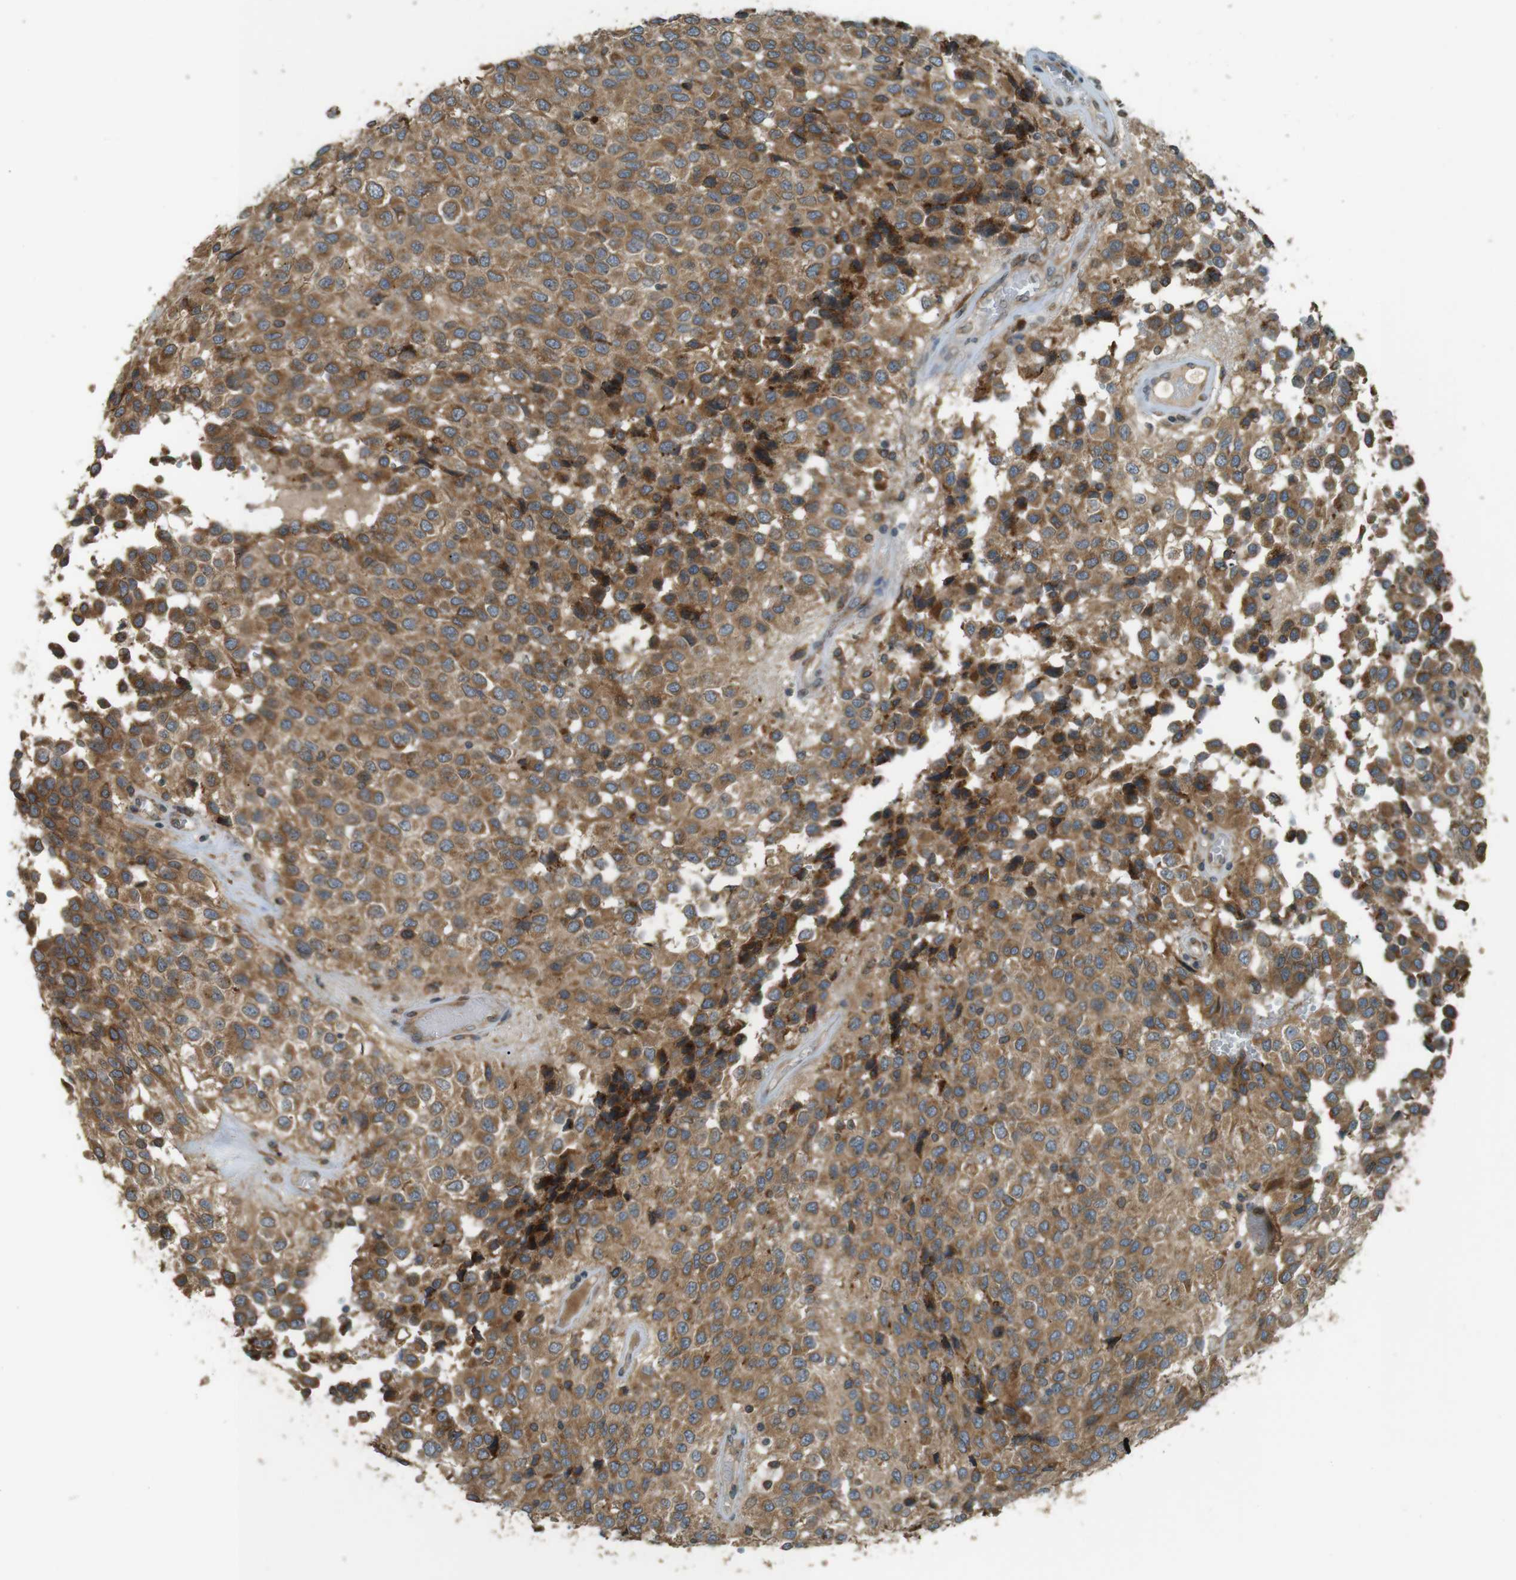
{"staining": {"intensity": "moderate", "quantity": ">75%", "location": "cytoplasmic/membranous"}, "tissue": "glioma", "cell_type": "Tumor cells", "image_type": "cancer", "snomed": [{"axis": "morphology", "description": "Glioma, malignant, High grade"}, {"axis": "topography", "description": "Brain"}], "caption": "IHC image of neoplastic tissue: human glioma stained using immunohistochemistry (IHC) shows medium levels of moderate protein expression localized specifically in the cytoplasmic/membranous of tumor cells, appearing as a cytoplasmic/membranous brown color.", "gene": "TMED4", "patient": {"sex": "male", "age": 32}}